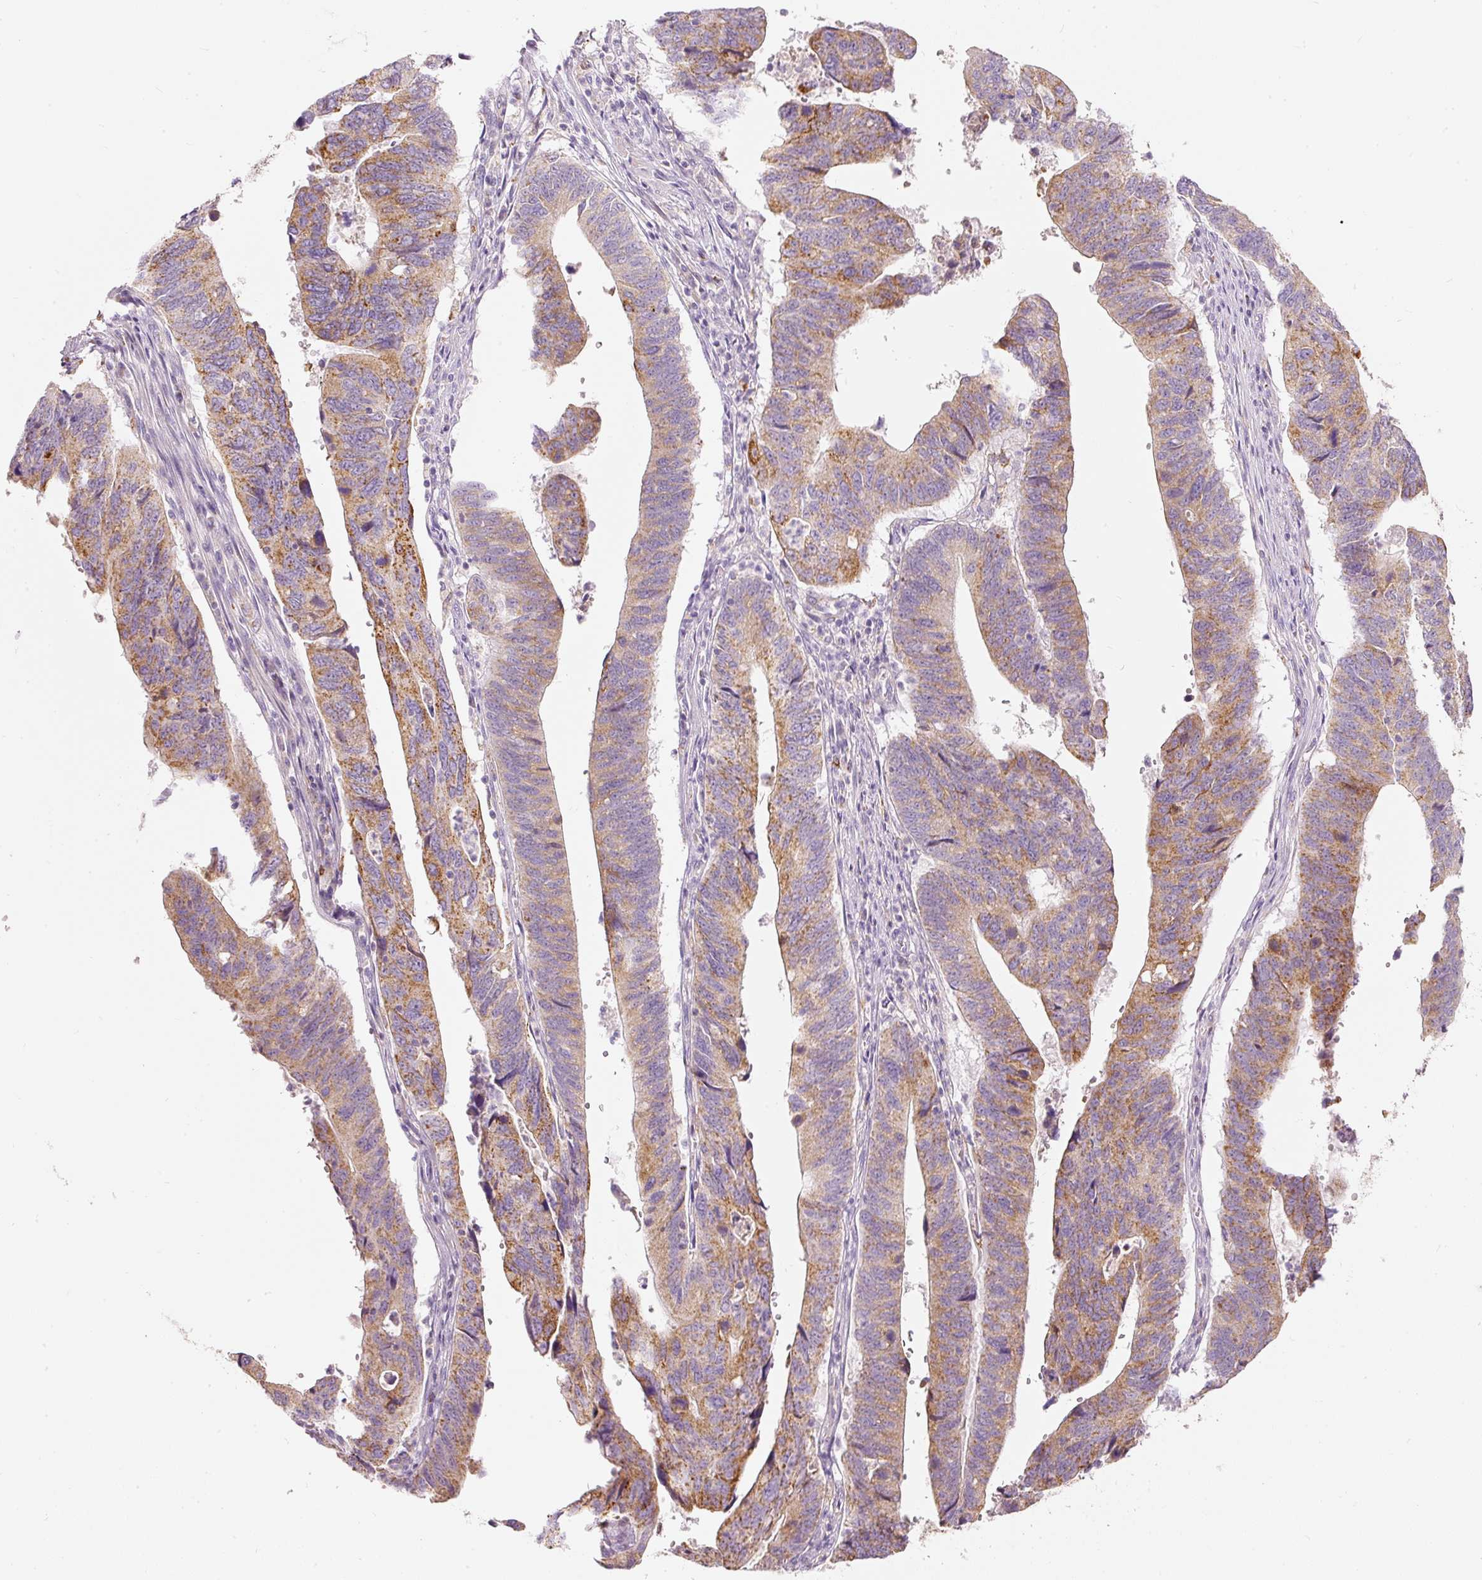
{"staining": {"intensity": "strong", "quantity": ">75%", "location": "cytoplasmic/membranous"}, "tissue": "stomach cancer", "cell_type": "Tumor cells", "image_type": "cancer", "snomed": [{"axis": "morphology", "description": "Adenocarcinoma, NOS"}, {"axis": "topography", "description": "Stomach"}], "caption": "DAB immunohistochemical staining of stomach adenocarcinoma exhibits strong cytoplasmic/membranous protein positivity in approximately >75% of tumor cells.", "gene": "MTHFD2", "patient": {"sex": "male", "age": 59}}